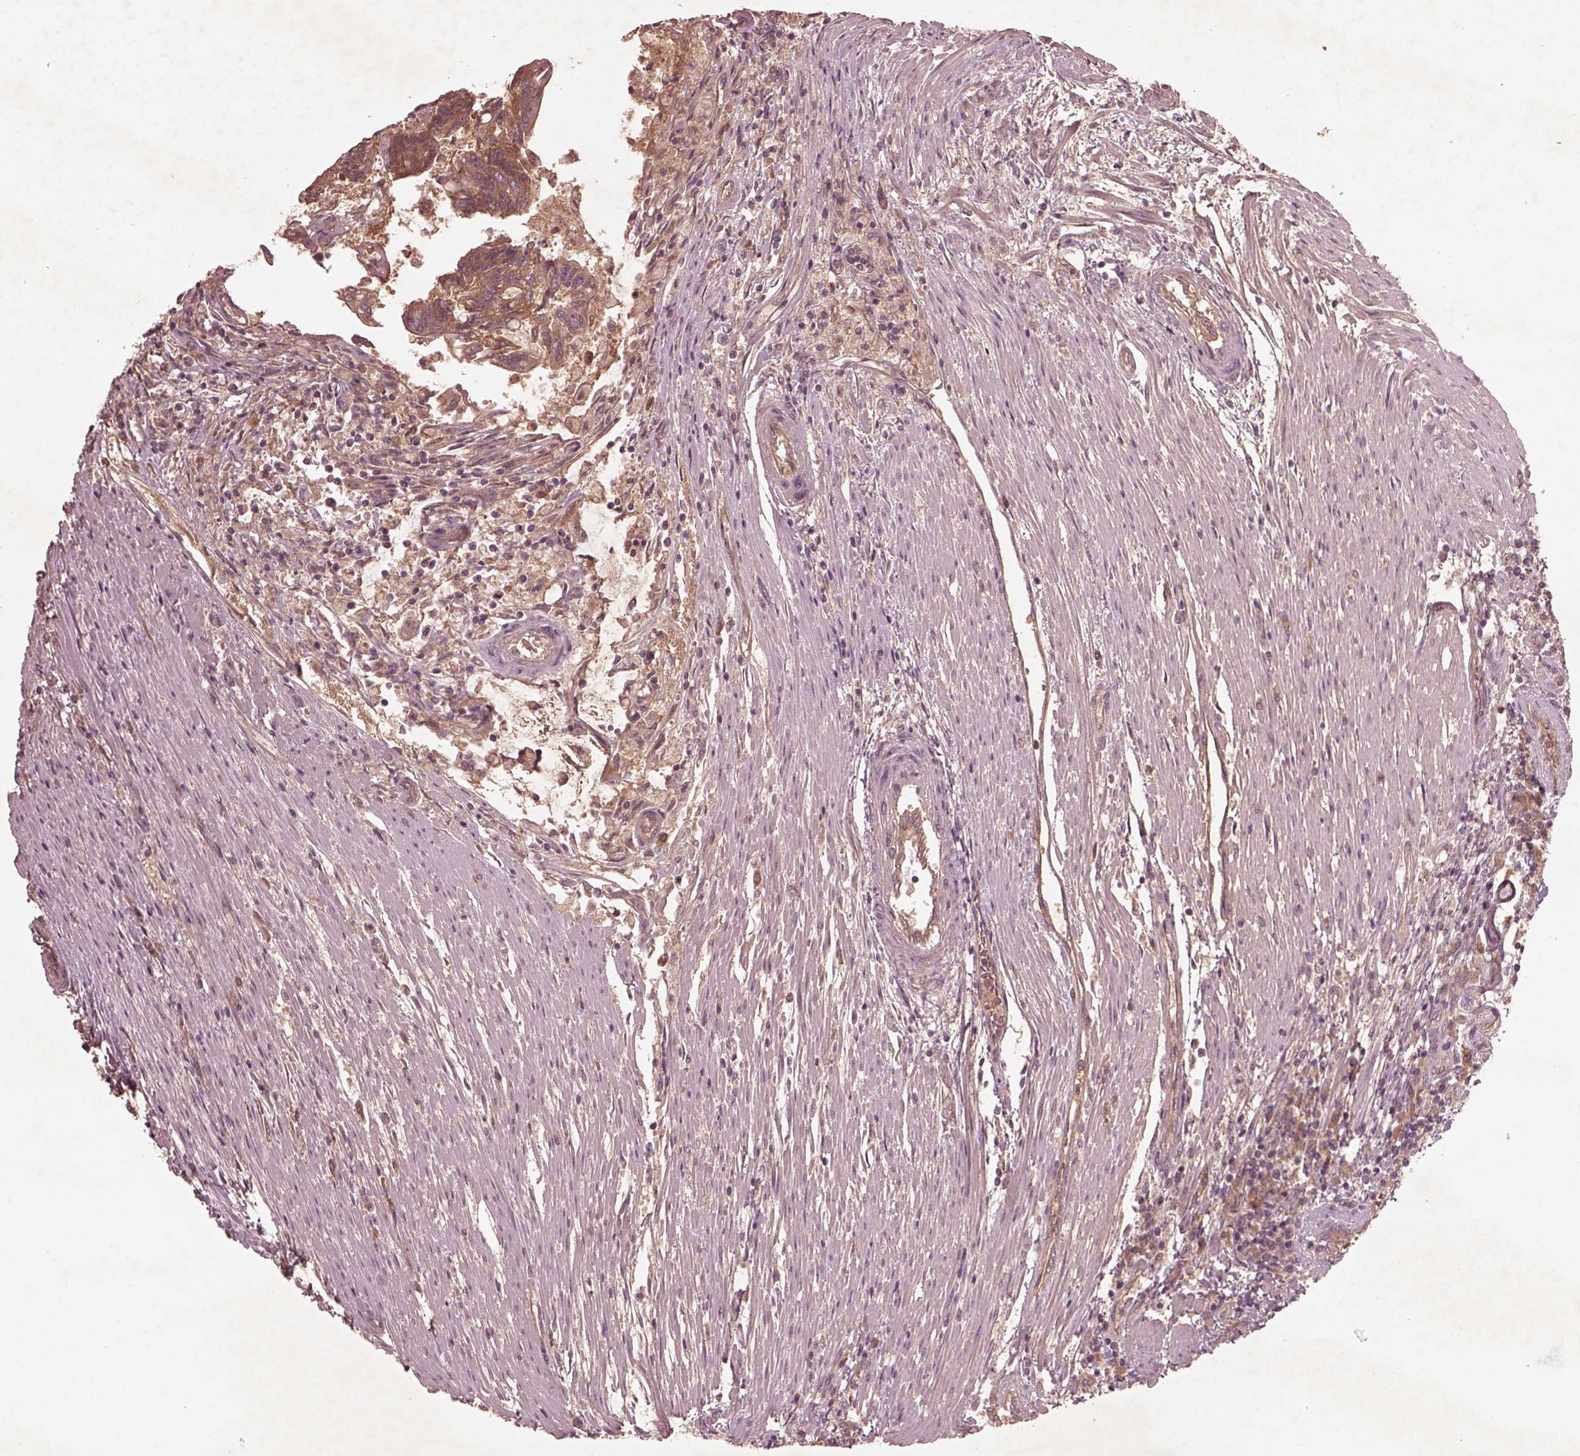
{"staining": {"intensity": "moderate", "quantity": ">75%", "location": "cytoplasmic/membranous"}, "tissue": "colorectal cancer", "cell_type": "Tumor cells", "image_type": "cancer", "snomed": [{"axis": "morphology", "description": "Adenocarcinoma, NOS"}, {"axis": "topography", "description": "Colon"}], "caption": "Colorectal adenocarcinoma tissue exhibits moderate cytoplasmic/membranous positivity in about >75% of tumor cells, visualized by immunohistochemistry.", "gene": "FAM234A", "patient": {"sex": "female", "age": 70}}